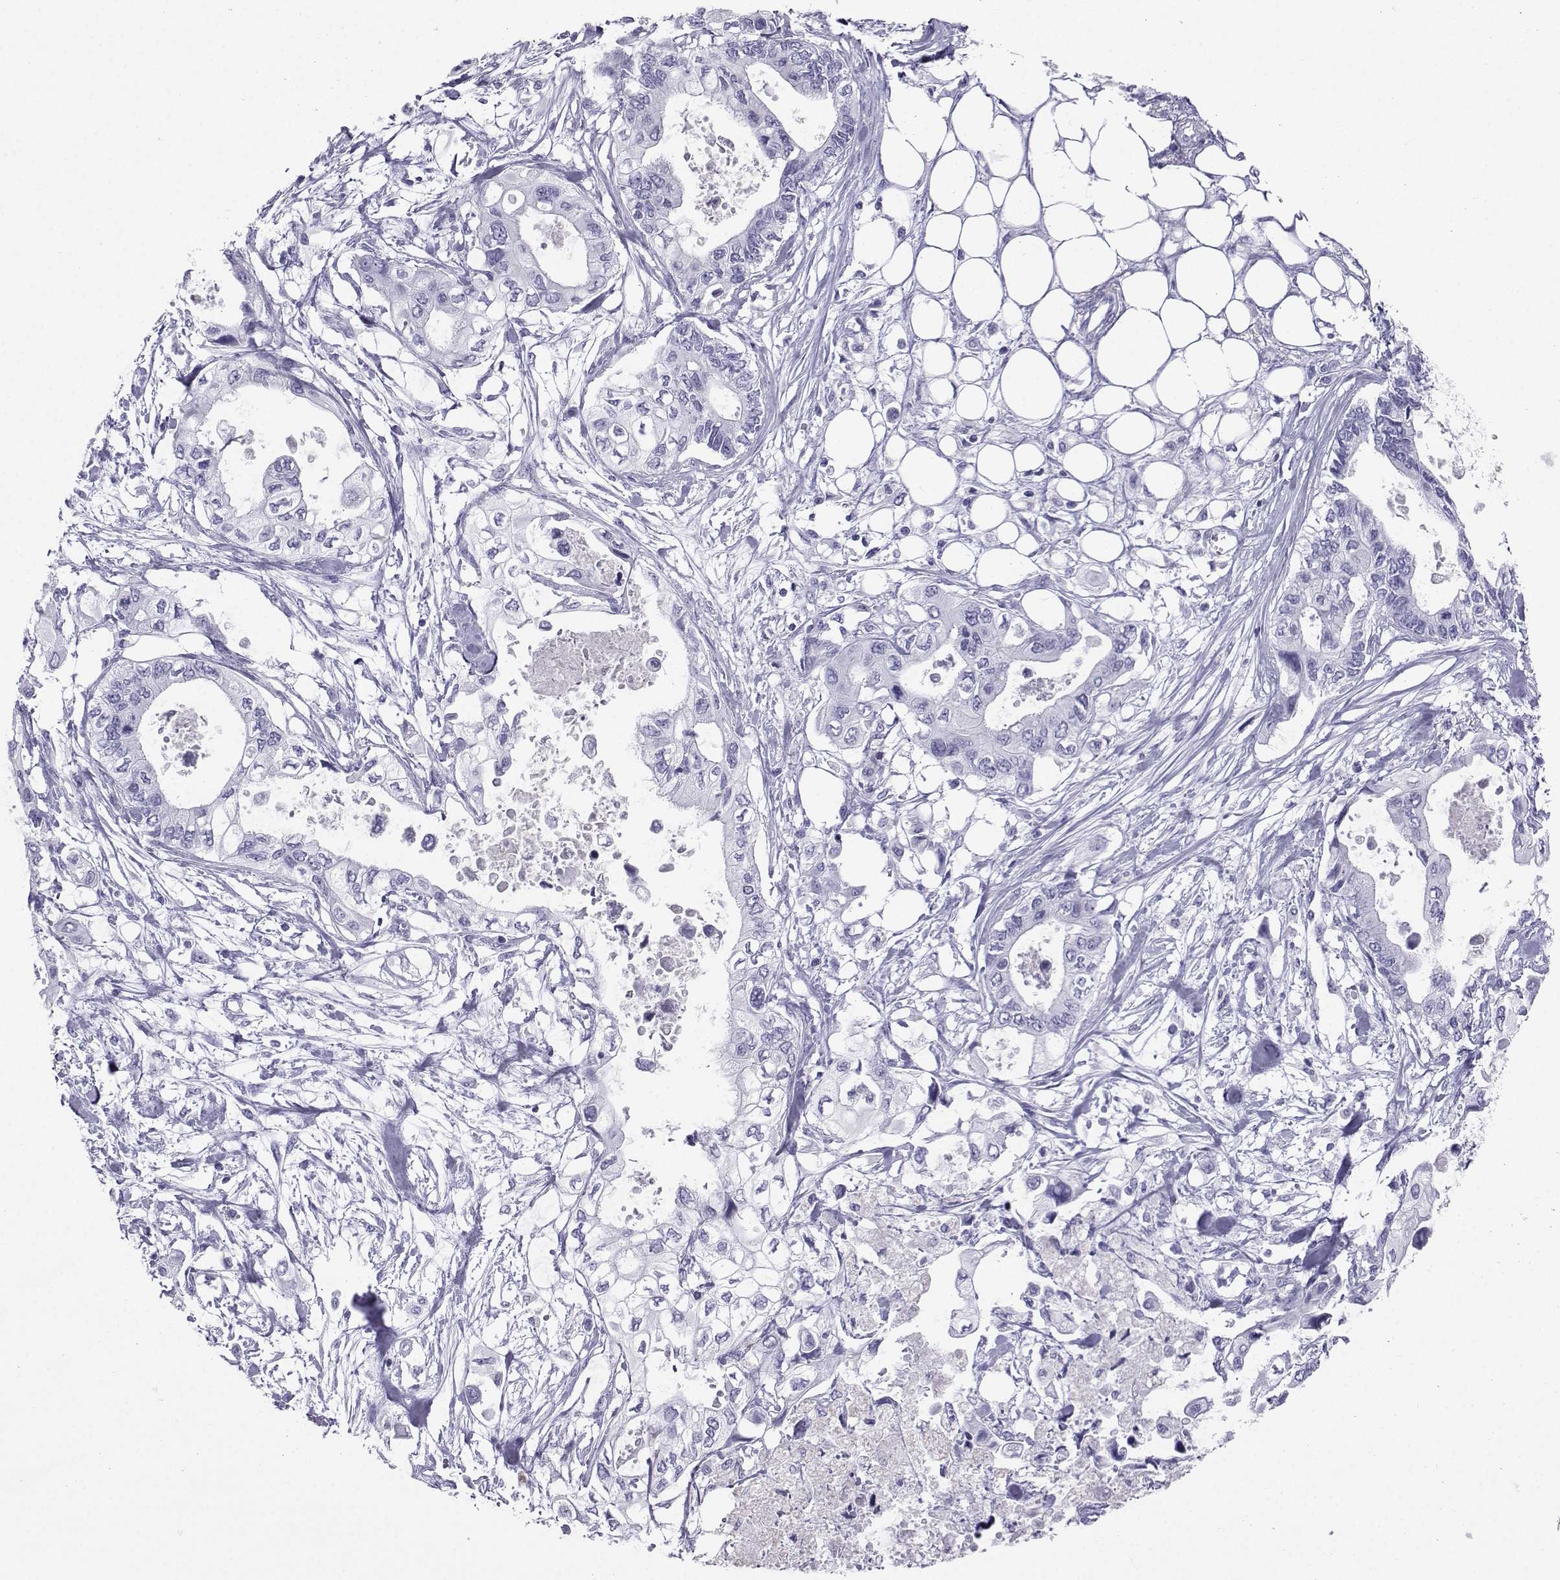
{"staining": {"intensity": "negative", "quantity": "none", "location": "none"}, "tissue": "pancreatic cancer", "cell_type": "Tumor cells", "image_type": "cancer", "snomed": [{"axis": "morphology", "description": "Adenocarcinoma, NOS"}, {"axis": "topography", "description": "Pancreas"}], "caption": "This histopathology image is of pancreatic cancer (adenocarcinoma) stained with immunohistochemistry (IHC) to label a protein in brown with the nuclei are counter-stained blue. There is no positivity in tumor cells.", "gene": "SST", "patient": {"sex": "female", "age": 63}}